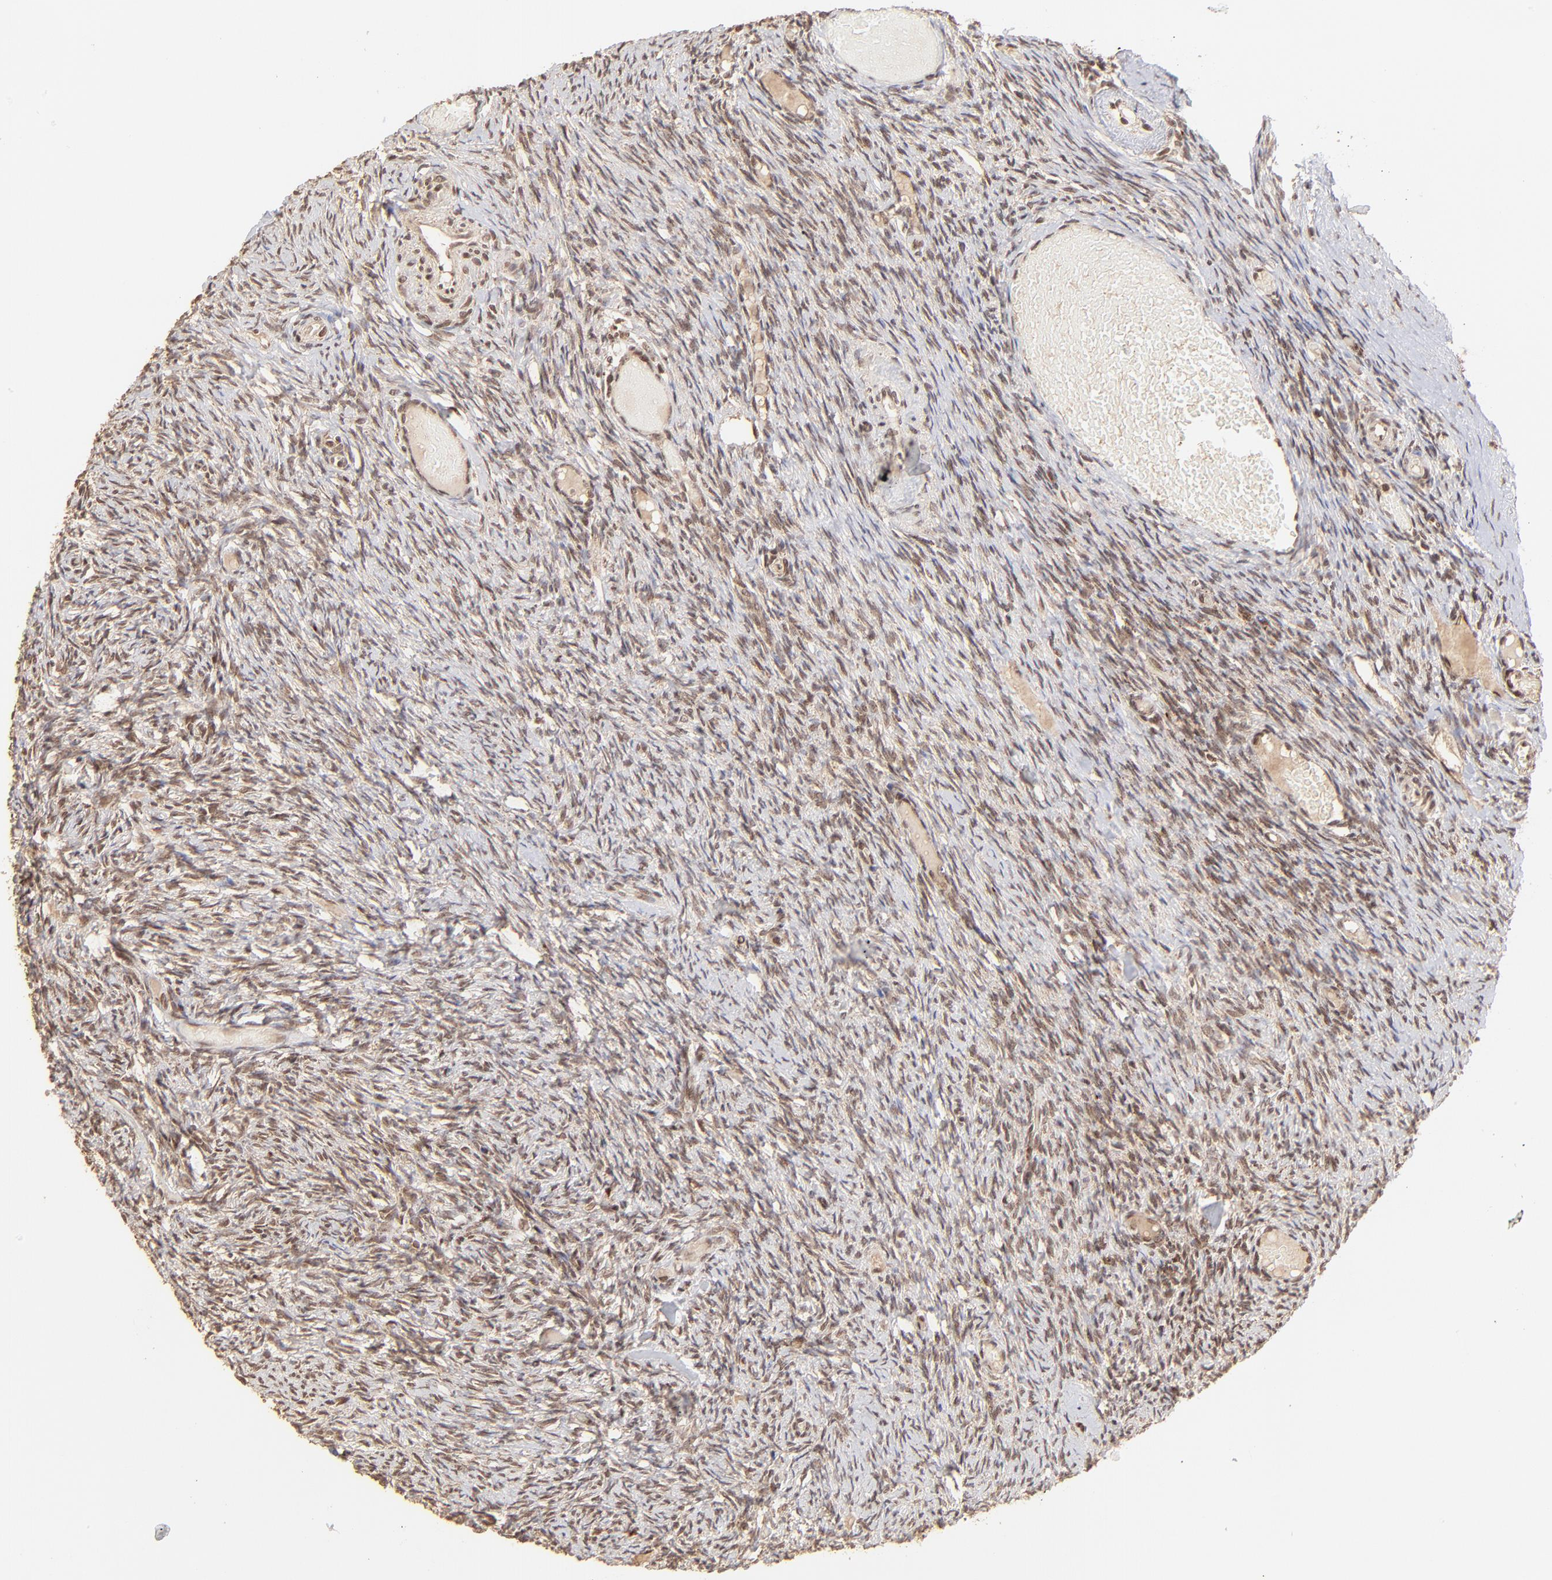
{"staining": {"intensity": "moderate", "quantity": ">75%", "location": "nuclear"}, "tissue": "ovary", "cell_type": "Follicle cells", "image_type": "normal", "snomed": [{"axis": "morphology", "description": "Normal tissue, NOS"}, {"axis": "topography", "description": "Ovary"}], "caption": "Brown immunohistochemical staining in unremarkable ovary exhibits moderate nuclear expression in about >75% of follicle cells. (Brightfield microscopy of DAB IHC at high magnification).", "gene": "MED15", "patient": {"sex": "female", "age": 60}}